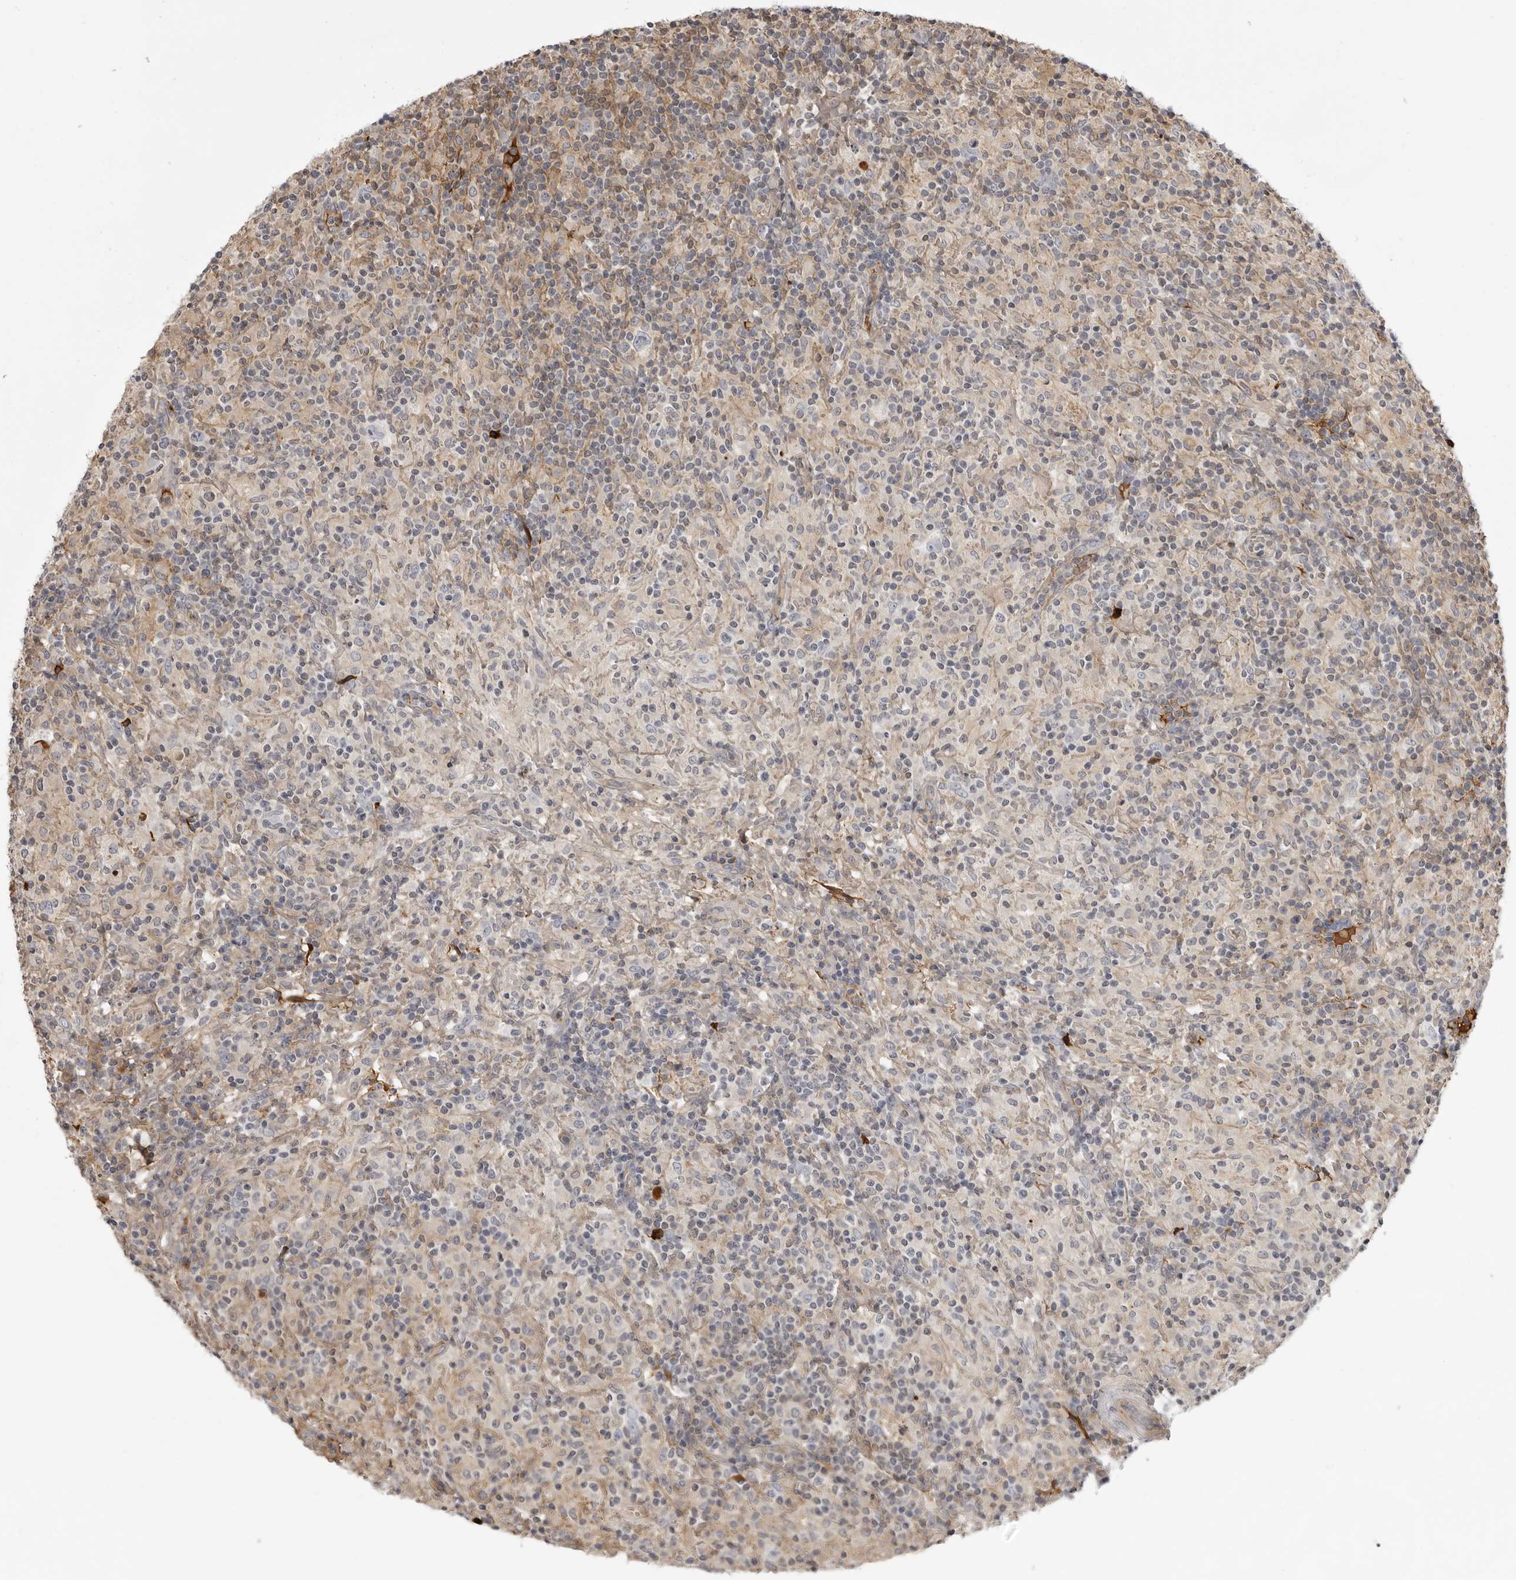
{"staining": {"intensity": "negative", "quantity": "none", "location": "none"}, "tissue": "lymphoma", "cell_type": "Tumor cells", "image_type": "cancer", "snomed": [{"axis": "morphology", "description": "Hodgkin's disease, NOS"}, {"axis": "topography", "description": "Lymph node"}], "caption": "A micrograph of Hodgkin's disease stained for a protein exhibits no brown staining in tumor cells. (DAB (3,3'-diaminobenzidine) IHC visualized using brightfield microscopy, high magnification).", "gene": "PLEKHF2", "patient": {"sex": "male", "age": 70}}